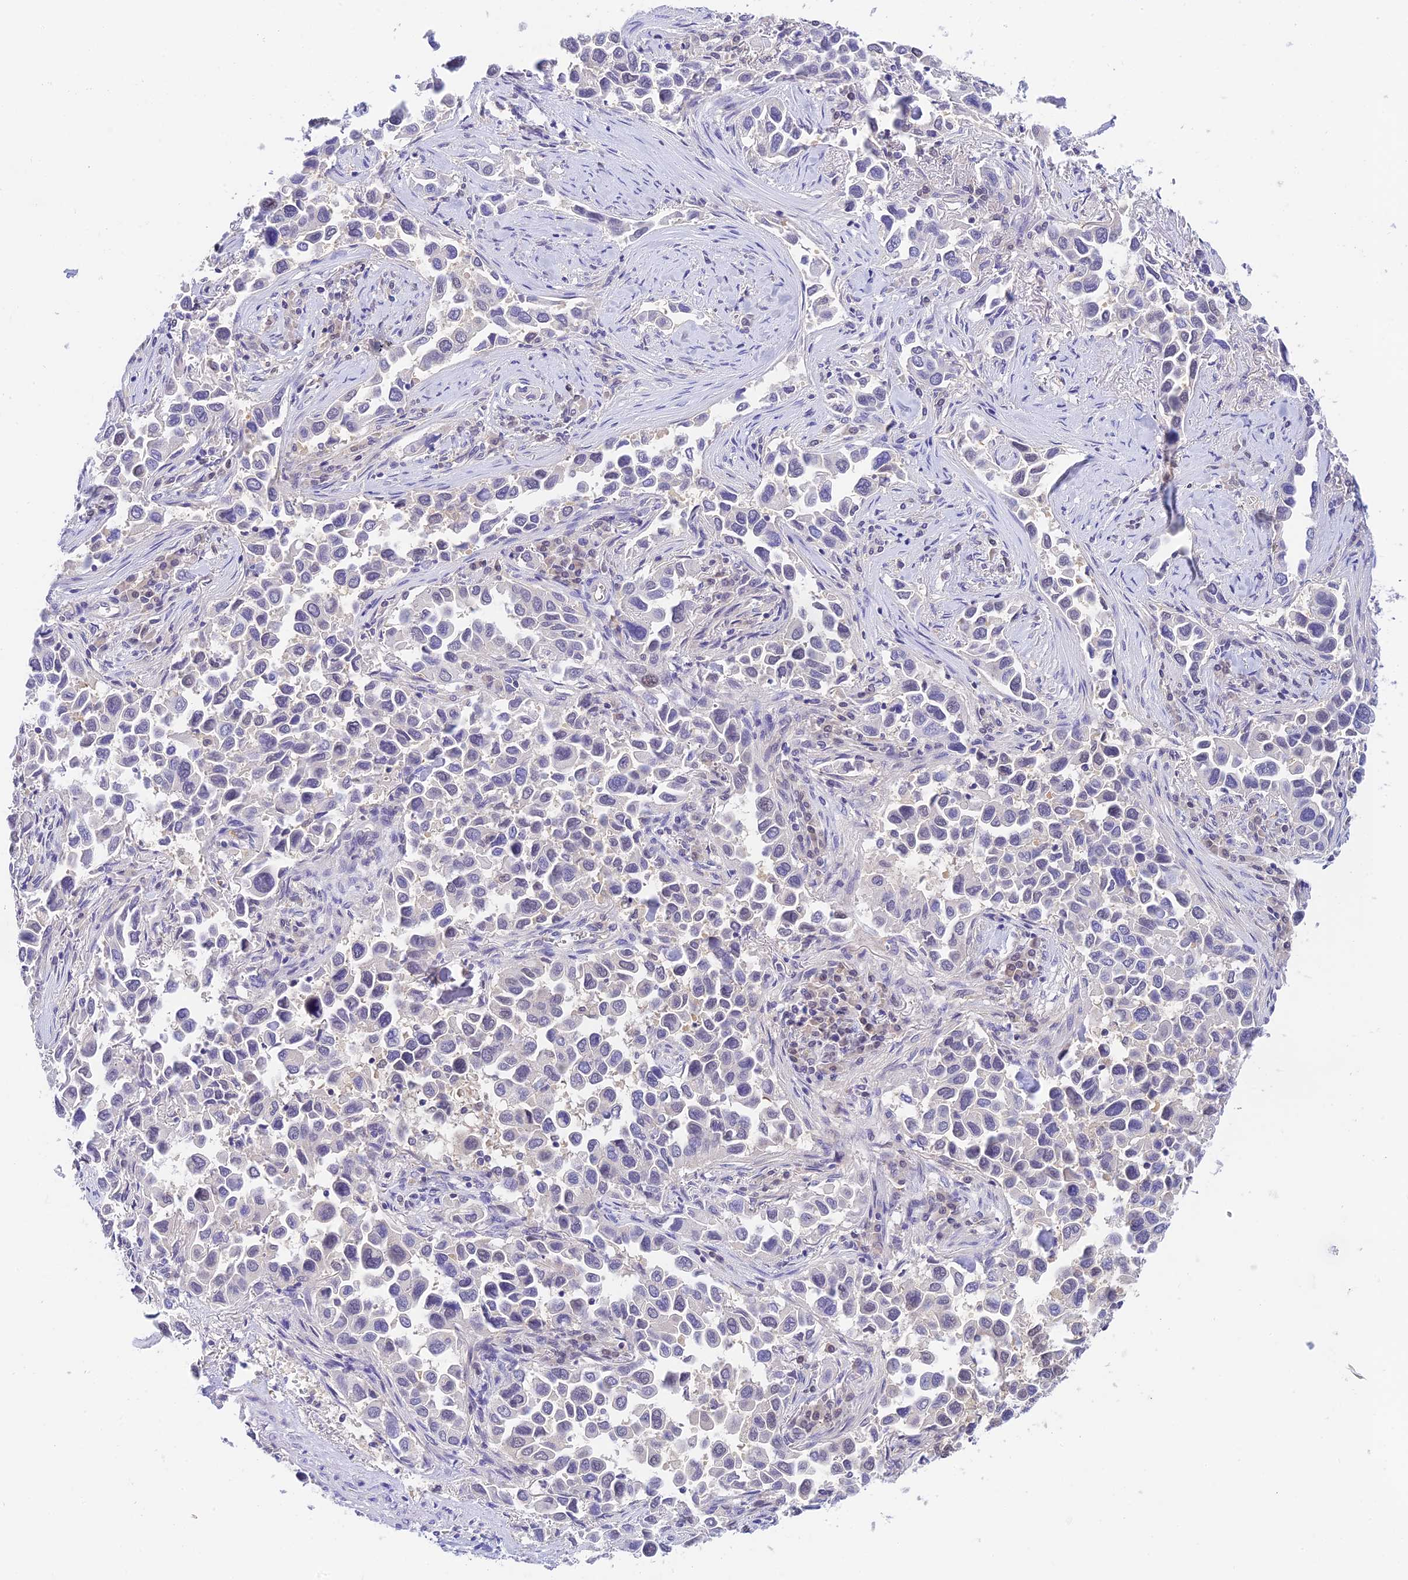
{"staining": {"intensity": "negative", "quantity": "none", "location": "none"}, "tissue": "lung cancer", "cell_type": "Tumor cells", "image_type": "cancer", "snomed": [{"axis": "morphology", "description": "Adenocarcinoma, NOS"}, {"axis": "topography", "description": "Lung"}], "caption": "The photomicrograph shows no significant staining in tumor cells of adenocarcinoma (lung). (DAB (3,3'-diaminobenzidine) IHC, high magnification).", "gene": "HDHD2", "patient": {"sex": "female", "age": 76}}